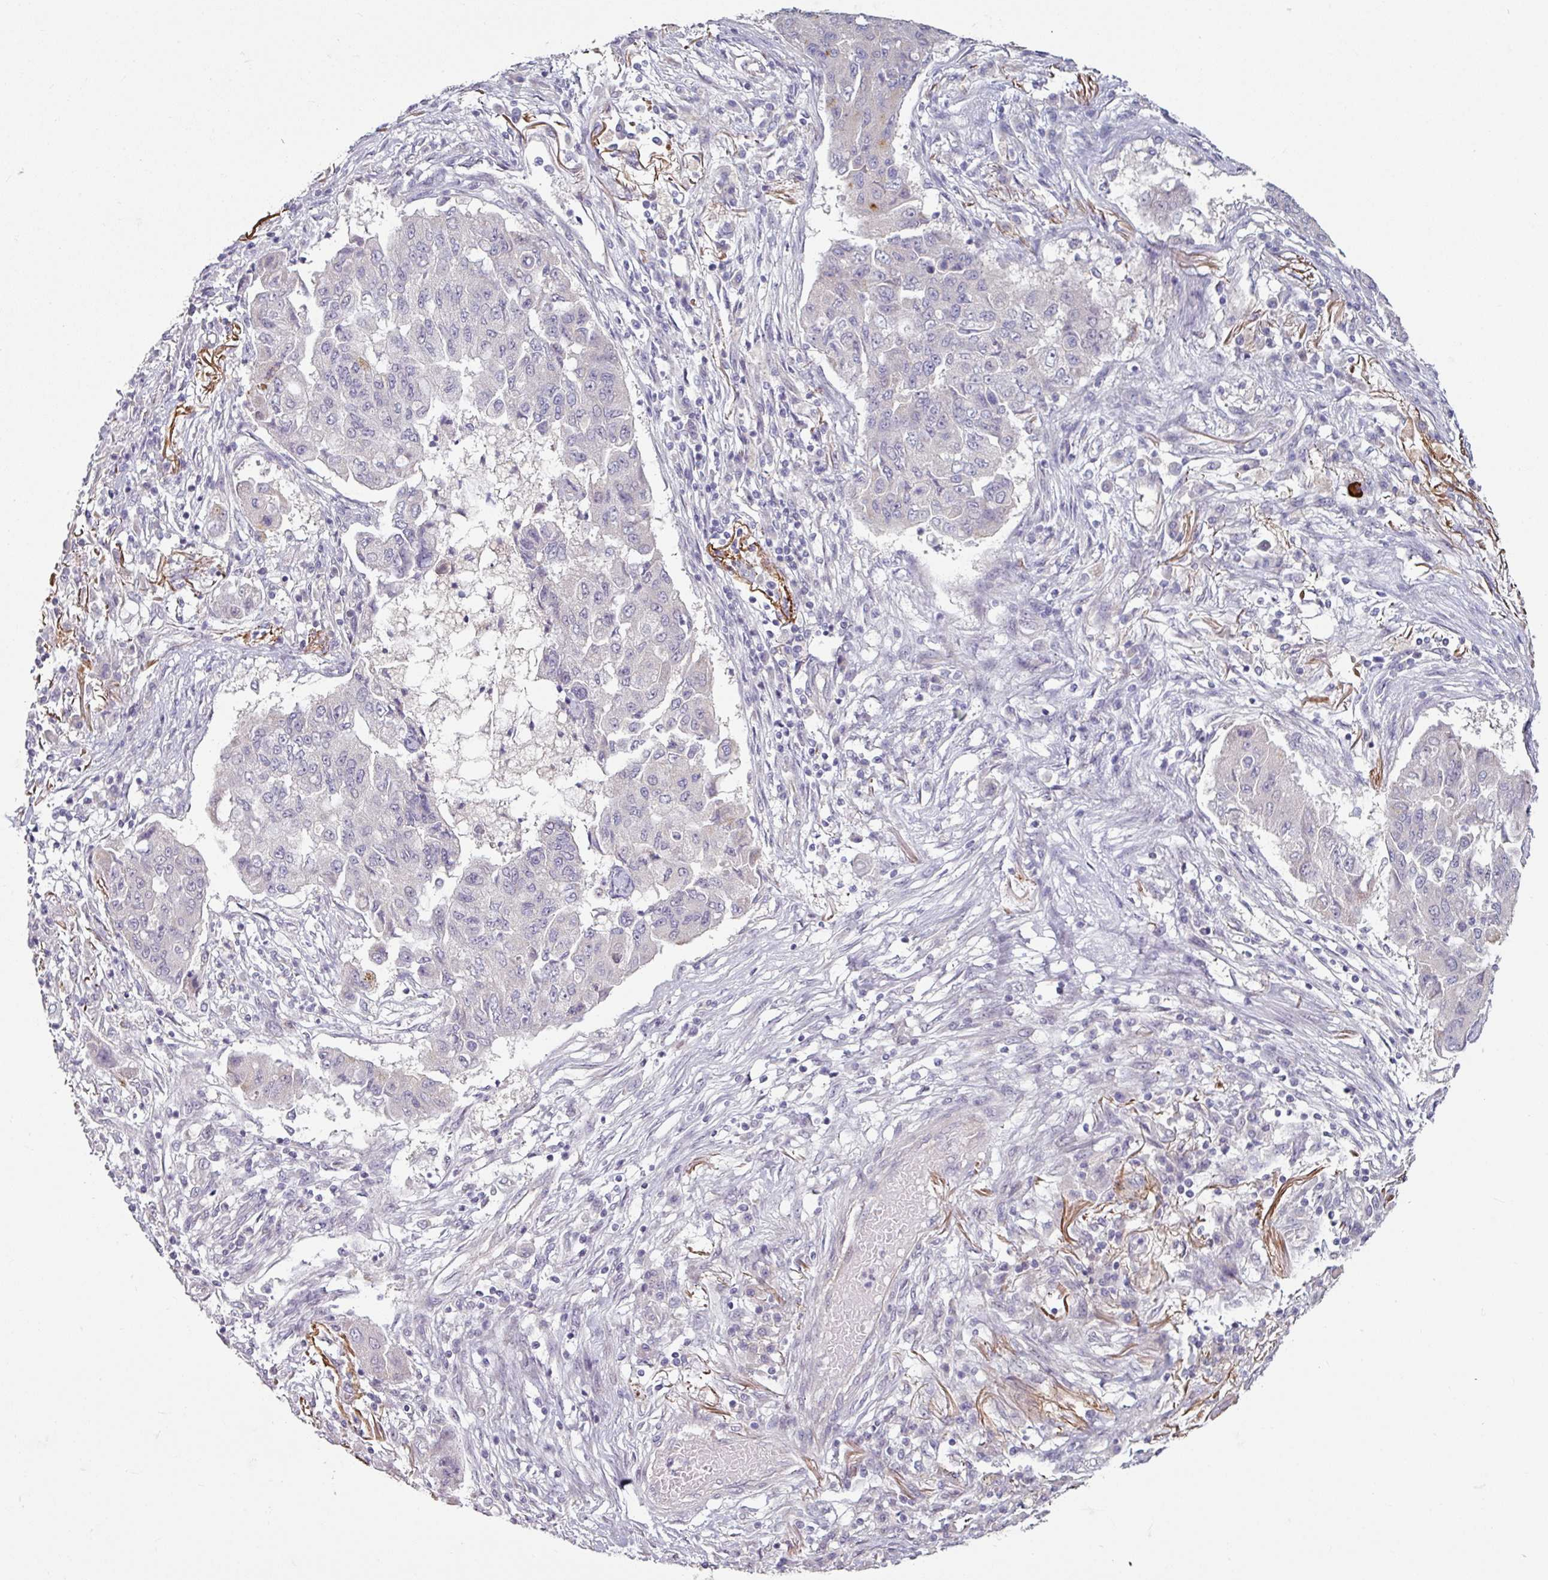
{"staining": {"intensity": "negative", "quantity": "none", "location": "none"}, "tissue": "lung cancer", "cell_type": "Tumor cells", "image_type": "cancer", "snomed": [{"axis": "morphology", "description": "Squamous cell carcinoma, NOS"}, {"axis": "topography", "description": "Lung"}], "caption": "Tumor cells are negative for brown protein staining in lung cancer.", "gene": "MTMR14", "patient": {"sex": "male", "age": 74}}